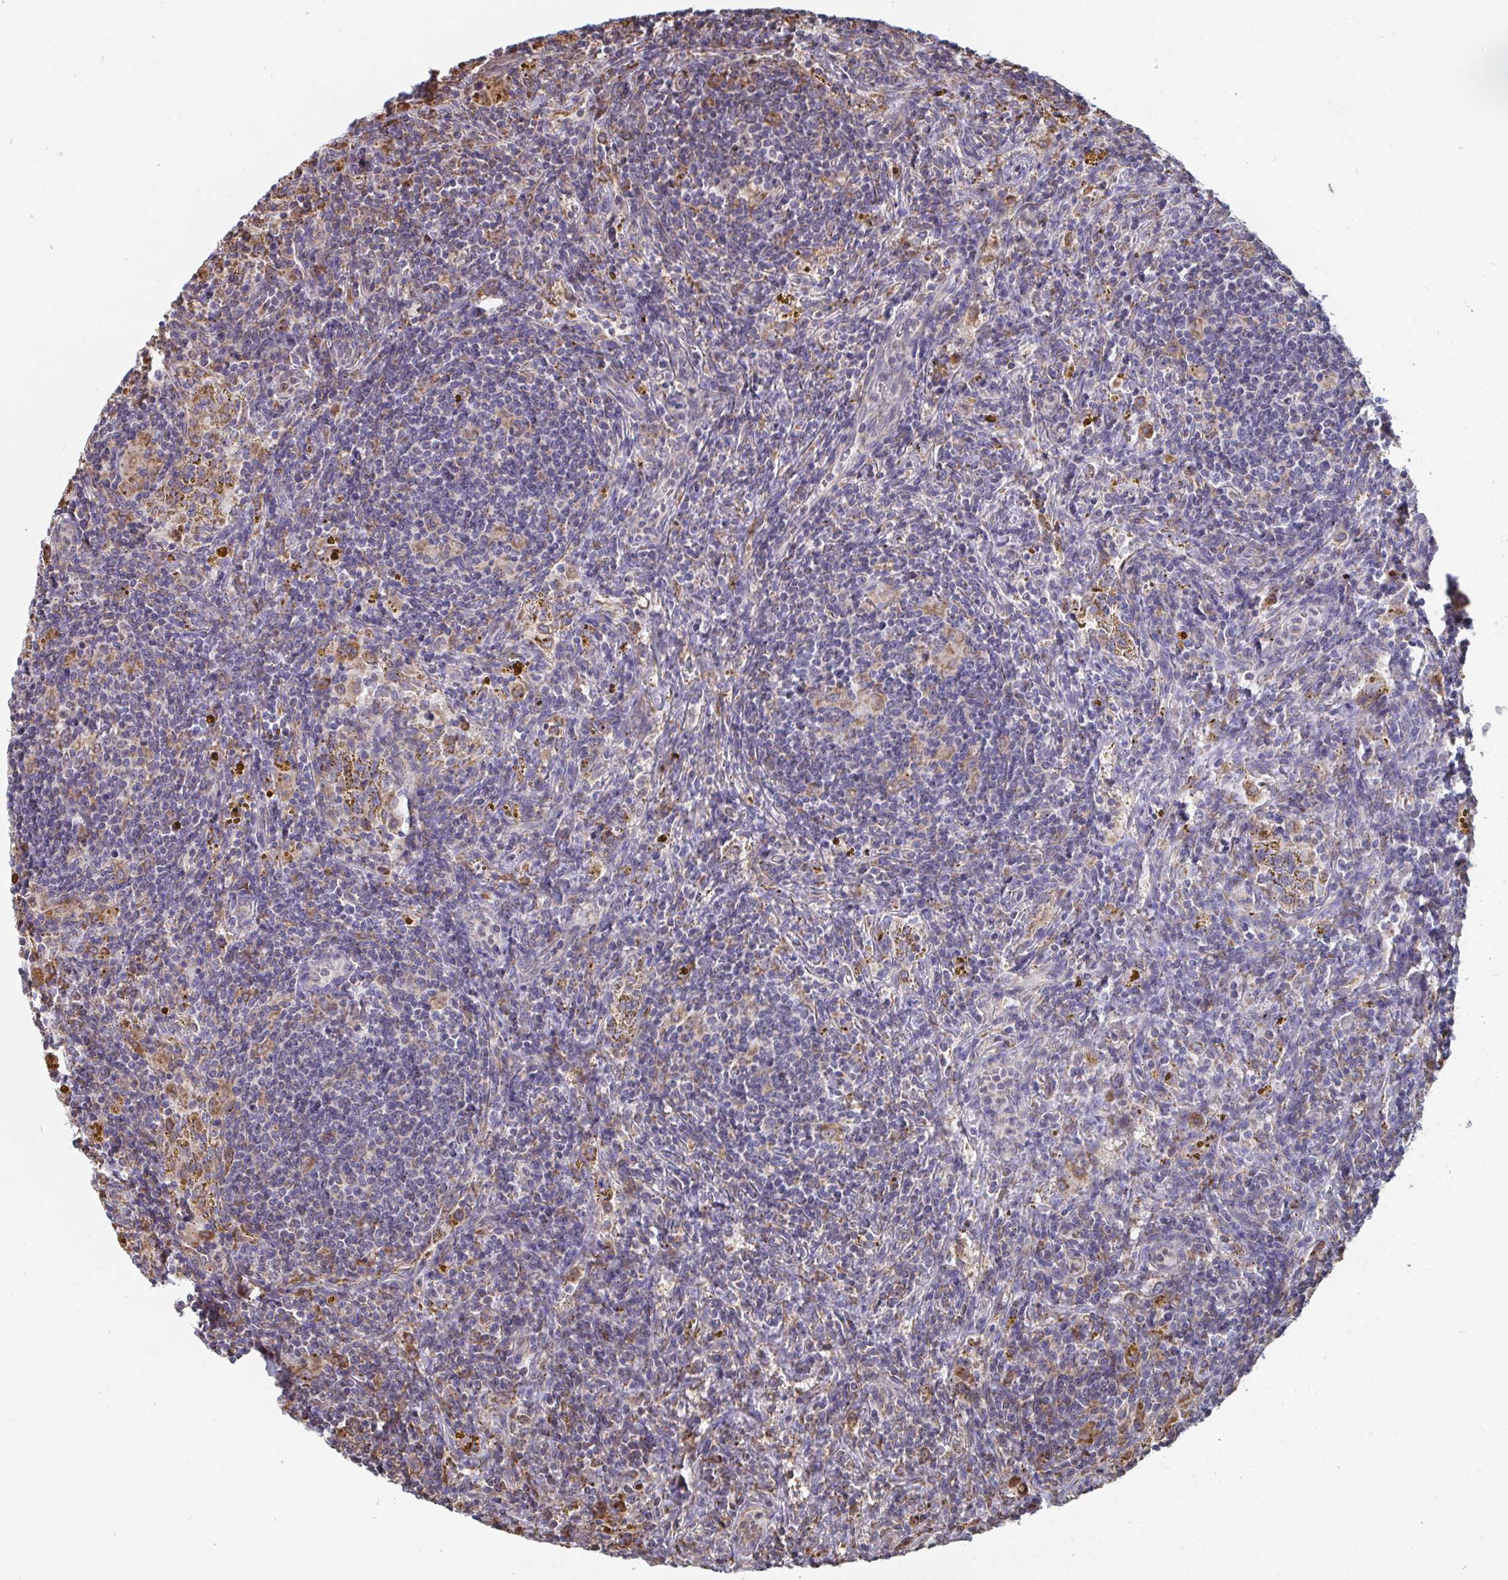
{"staining": {"intensity": "negative", "quantity": "none", "location": "none"}, "tissue": "lymphoma", "cell_type": "Tumor cells", "image_type": "cancer", "snomed": [{"axis": "morphology", "description": "Malignant lymphoma, non-Hodgkin's type, Low grade"}, {"axis": "topography", "description": "Spleen"}], "caption": "Protein analysis of low-grade malignant lymphoma, non-Hodgkin's type displays no significant expression in tumor cells.", "gene": "ELAVL1", "patient": {"sex": "female", "age": 70}}